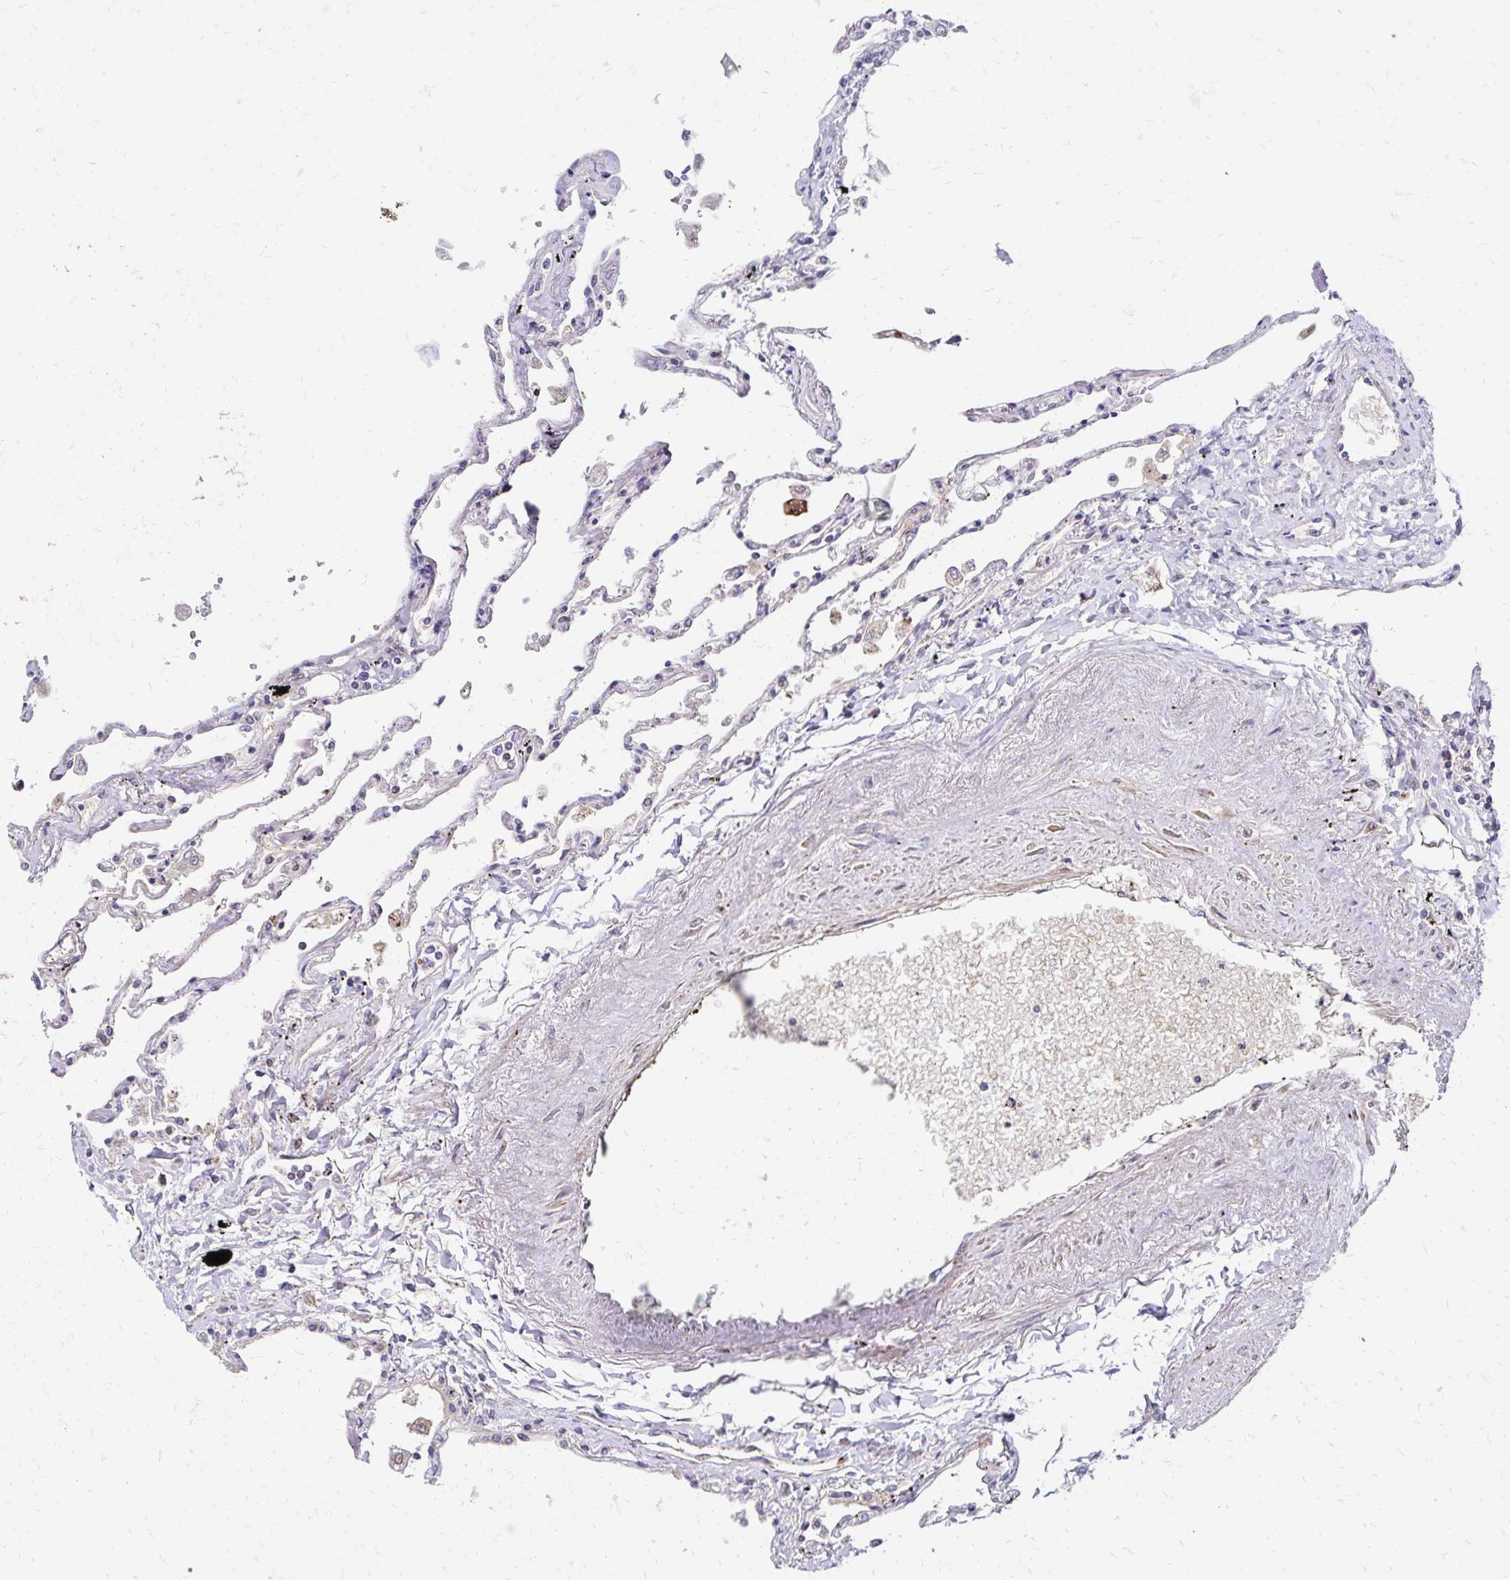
{"staining": {"intensity": "moderate", "quantity": "<25%", "location": "cytoplasmic/membranous"}, "tissue": "lung", "cell_type": "Alveolar cells", "image_type": "normal", "snomed": [{"axis": "morphology", "description": "Normal tissue, NOS"}, {"axis": "topography", "description": "Lung"}], "caption": "Immunohistochemistry (IHC) of unremarkable human lung demonstrates low levels of moderate cytoplasmic/membranous staining in approximately <25% of alveolar cells.", "gene": "NECAP1", "patient": {"sex": "female", "age": 67}}